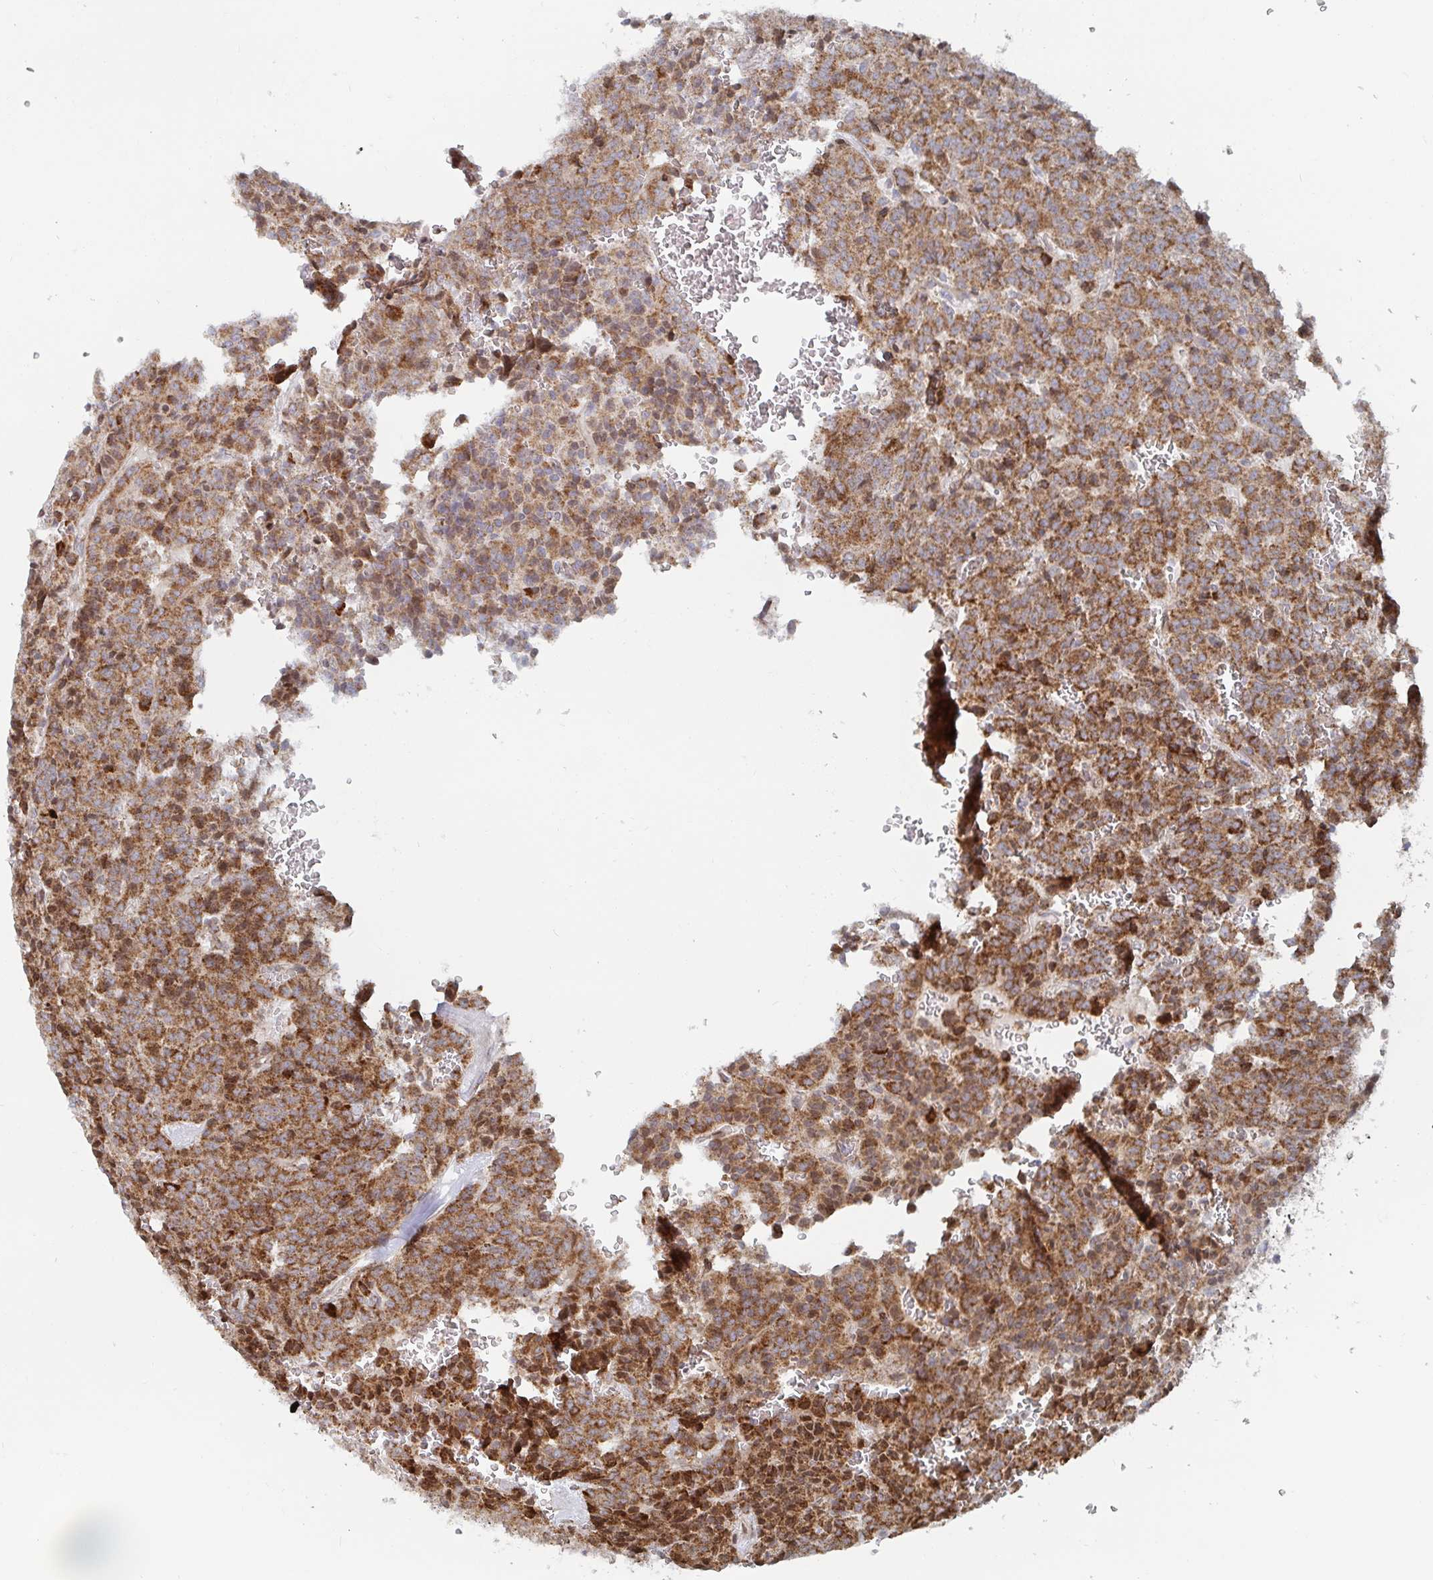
{"staining": {"intensity": "moderate", "quantity": ">75%", "location": "cytoplasmic/membranous"}, "tissue": "carcinoid", "cell_type": "Tumor cells", "image_type": "cancer", "snomed": [{"axis": "morphology", "description": "Carcinoid, malignant, NOS"}, {"axis": "topography", "description": "Lung"}], "caption": "Malignant carcinoid tissue displays moderate cytoplasmic/membranous expression in about >75% of tumor cells The staining is performed using DAB (3,3'-diaminobenzidine) brown chromogen to label protein expression. The nuclei are counter-stained blue using hematoxylin.", "gene": "STARD8", "patient": {"sex": "male", "age": 70}}